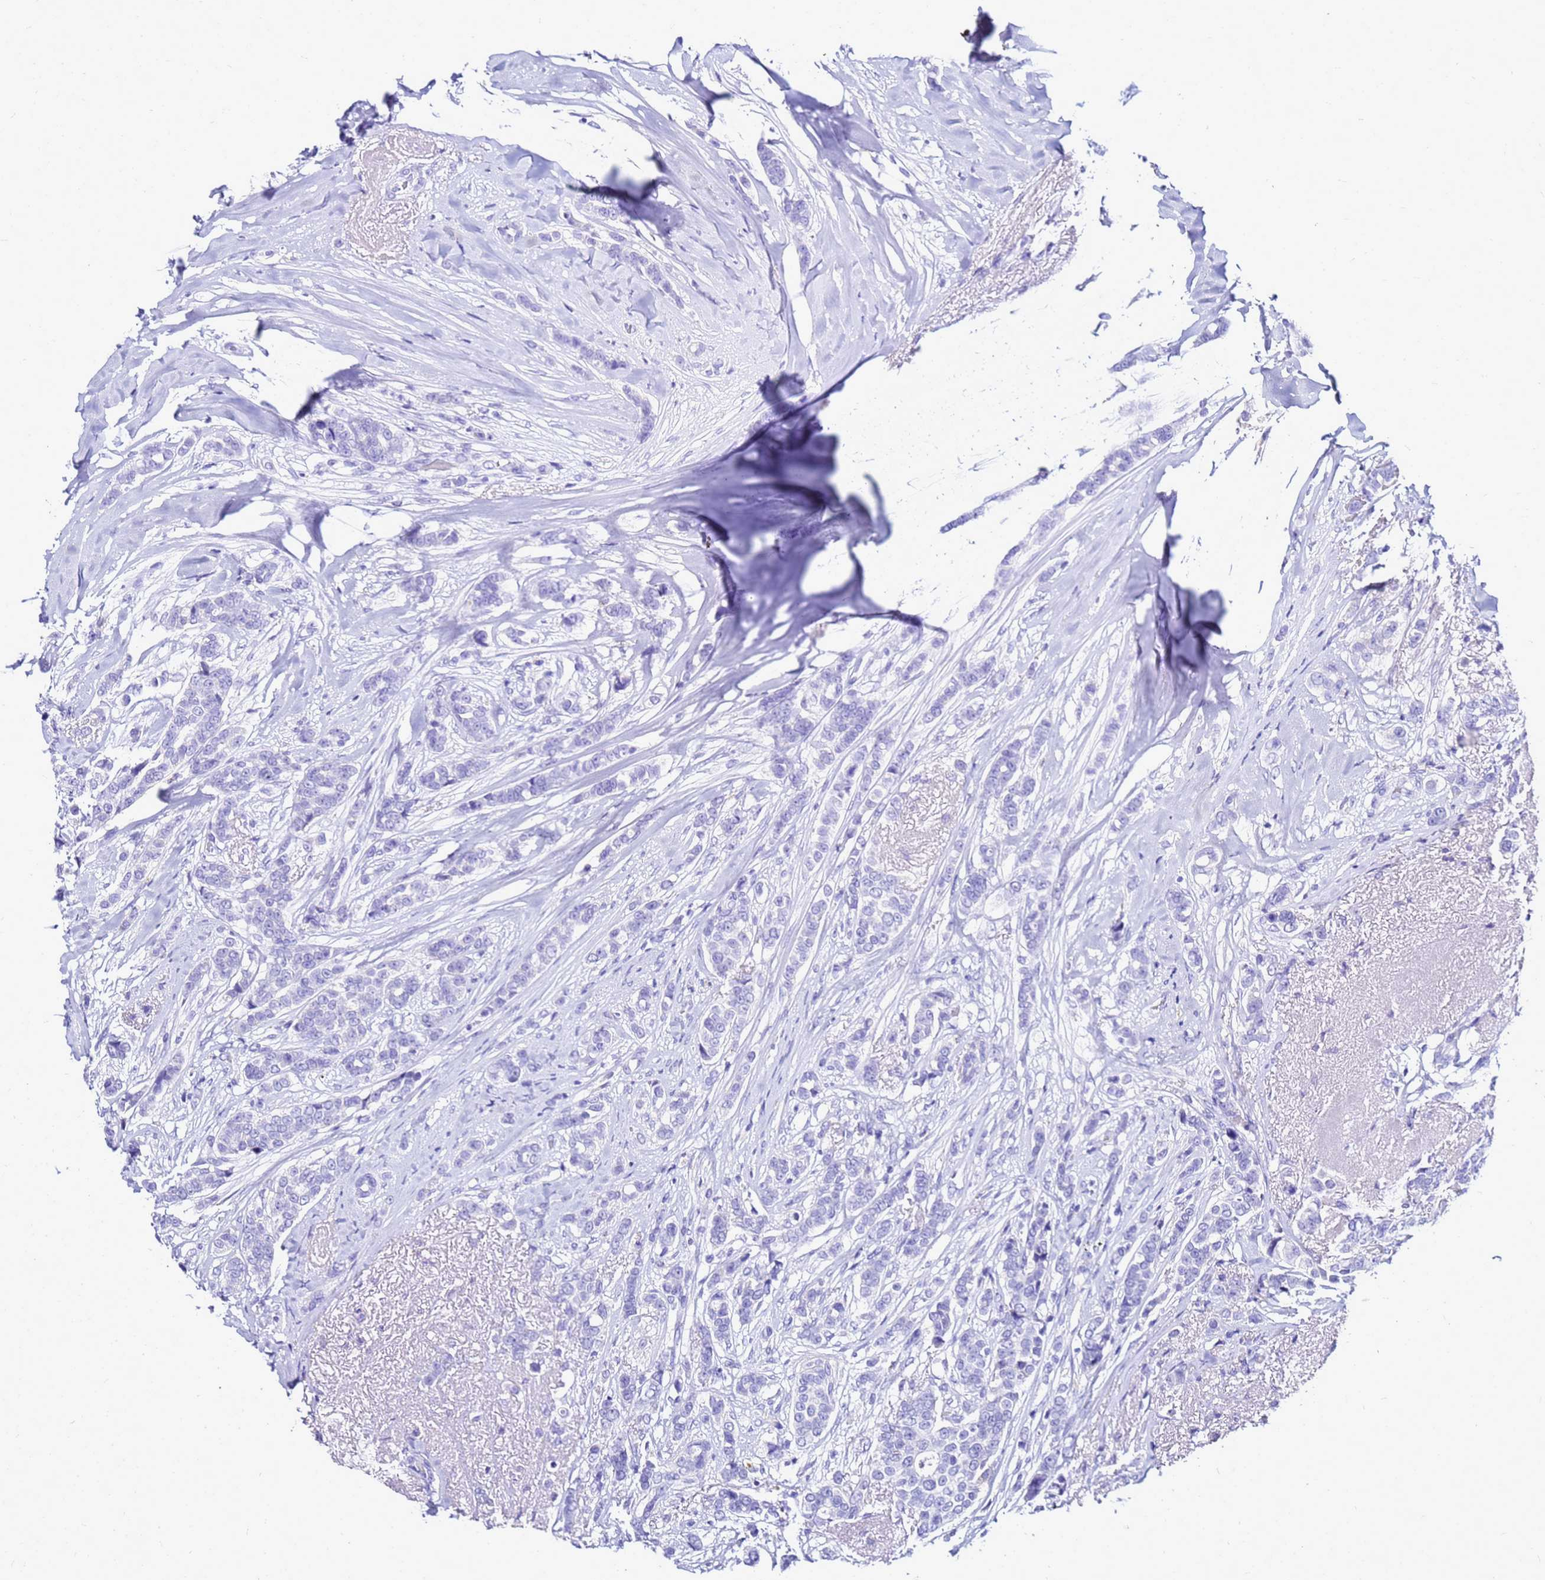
{"staining": {"intensity": "negative", "quantity": "none", "location": "none"}, "tissue": "breast cancer", "cell_type": "Tumor cells", "image_type": "cancer", "snomed": [{"axis": "morphology", "description": "Lobular carcinoma"}, {"axis": "topography", "description": "Breast"}], "caption": "Breast cancer was stained to show a protein in brown. There is no significant expression in tumor cells.", "gene": "CSTA", "patient": {"sex": "female", "age": 51}}